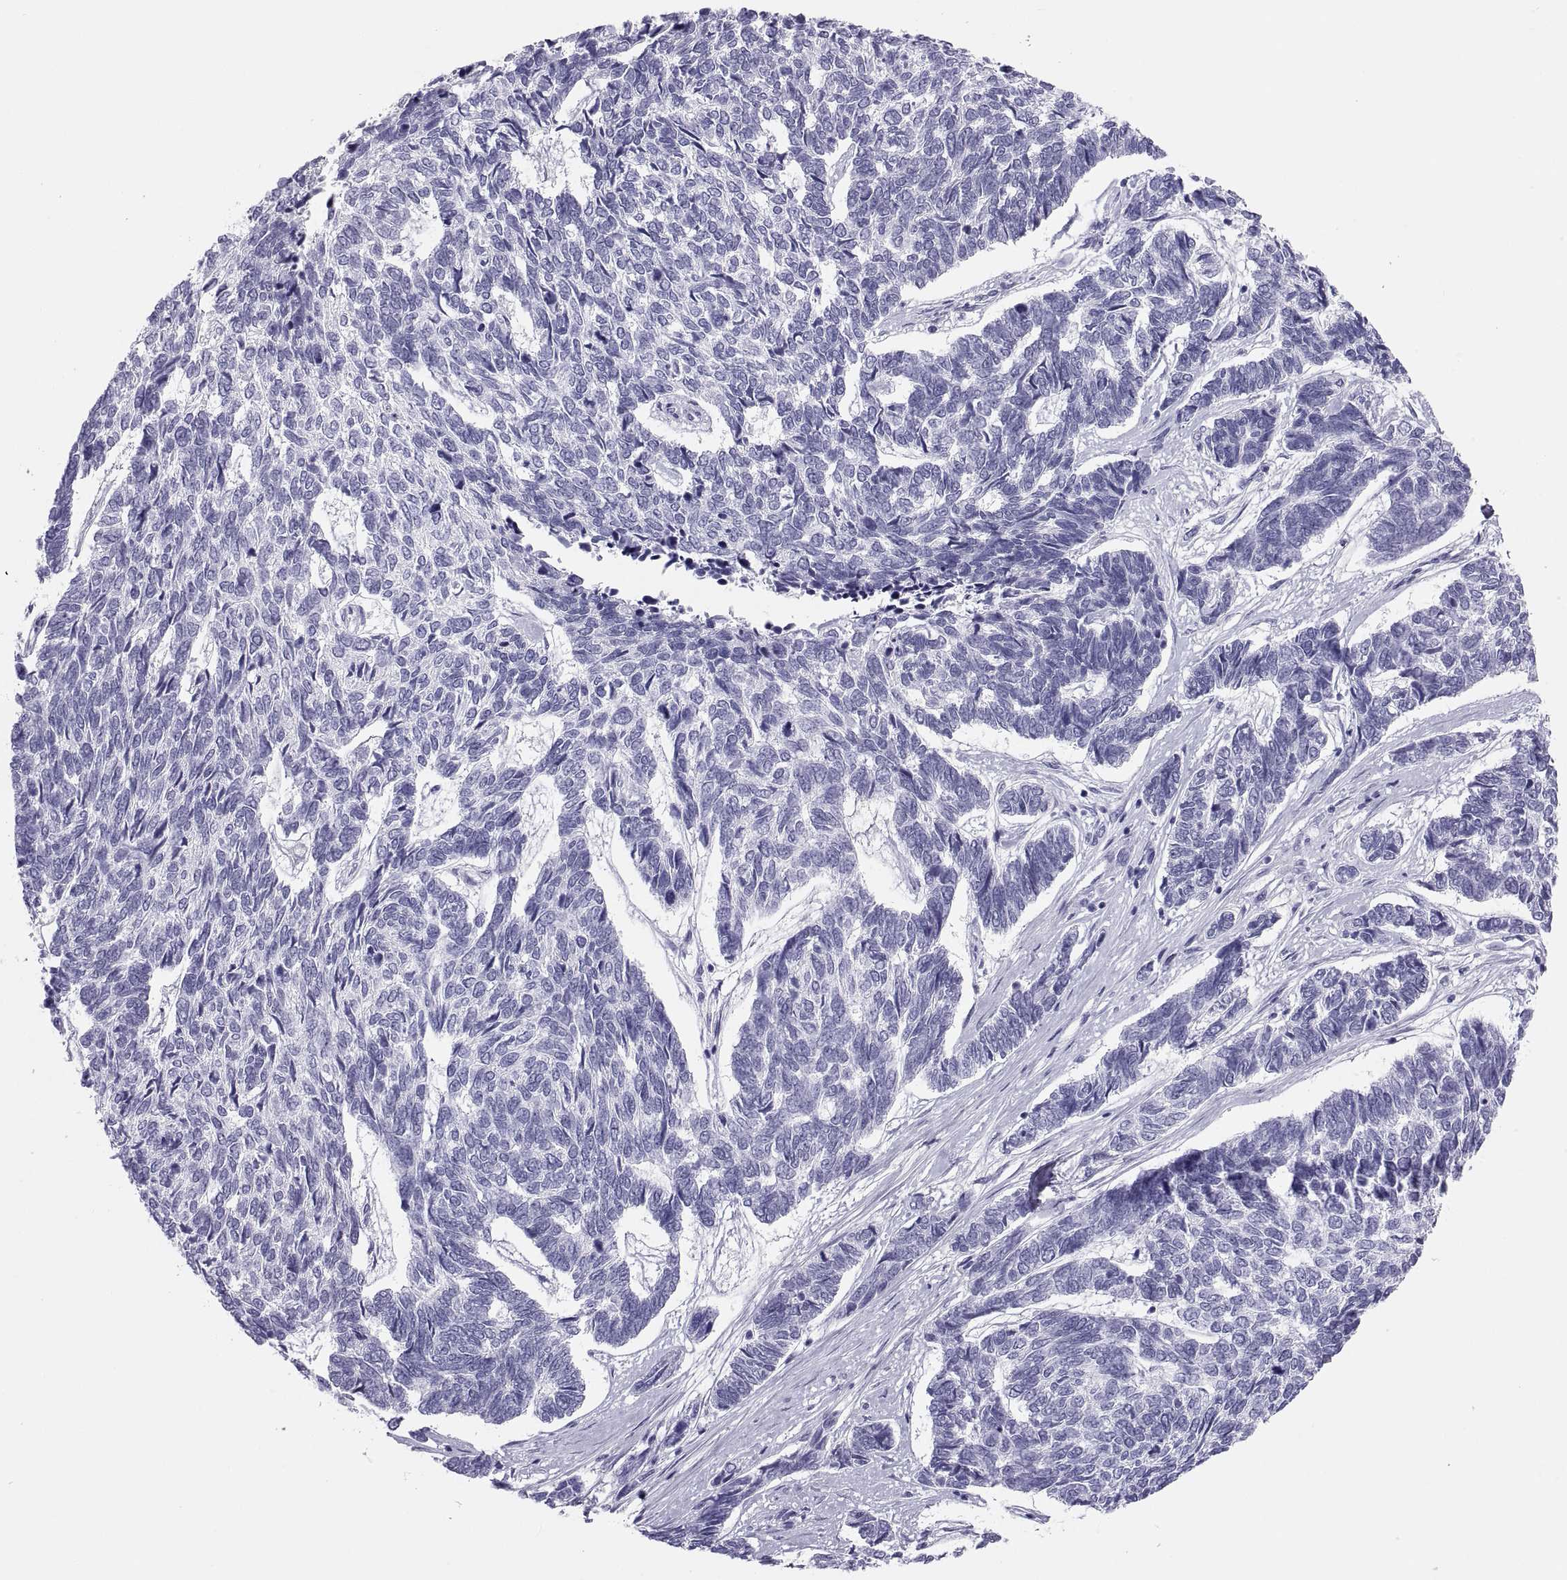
{"staining": {"intensity": "negative", "quantity": "none", "location": "none"}, "tissue": "skin cancer", "cell_type": "Tumor cells", "image_type": "cancer", "snomed": [{"axis": "morphology", "description": "Basal cell carcinoma"}, {"axis": "topography", "description": "Skin"}], "caption": "The image shows no significant positivity in tumor cells of skin cancer. (DAB (3,3'-diaminobenzidine) immunohistochemistry visualized using brightfield microscopy, high magnification).", "gene": "SEMG1", "patient": {"sex": "female", "age": 65}}